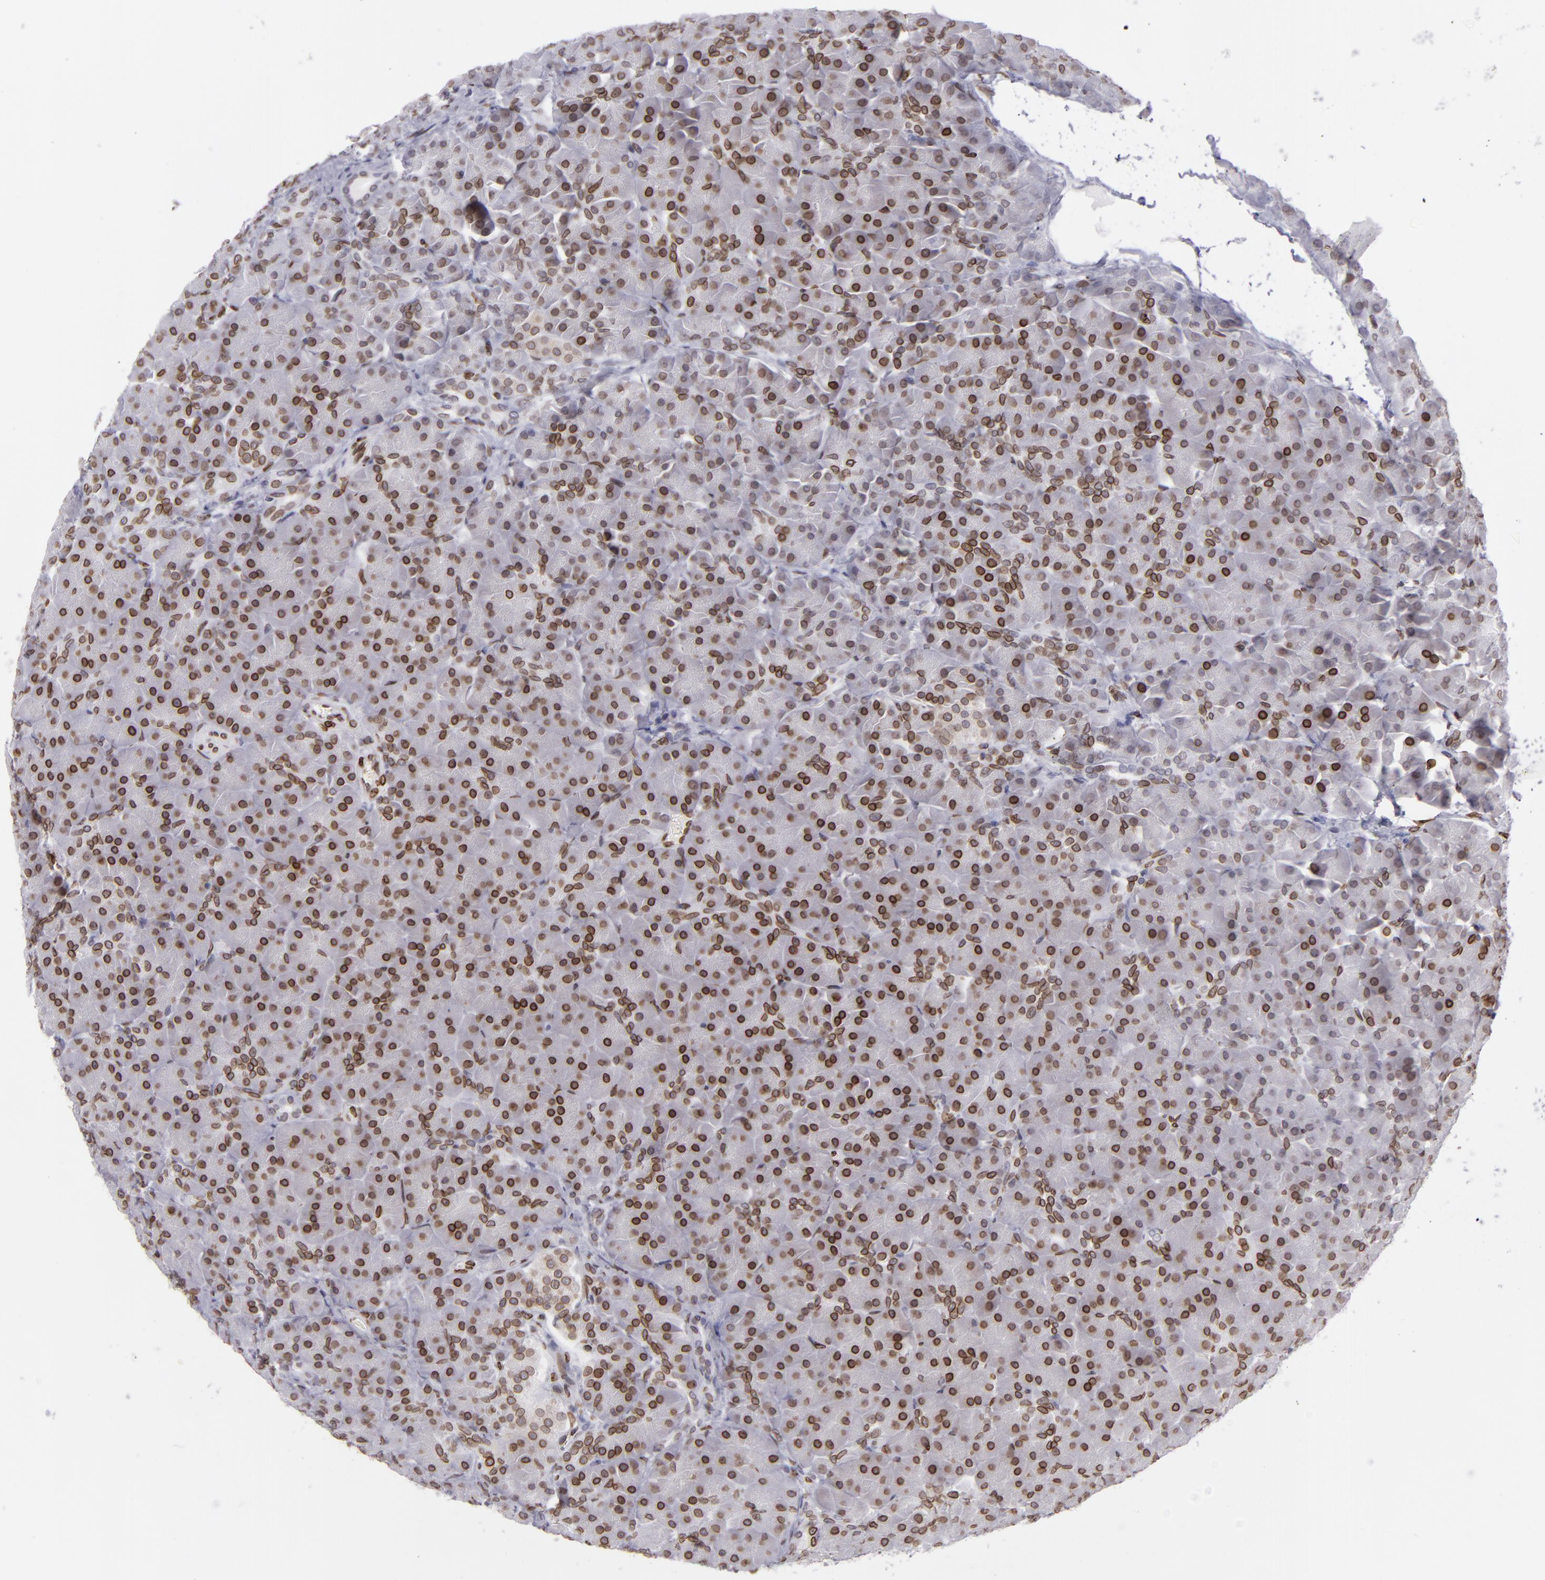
{"staining": {"intensity": "strong", "quantity": ">75%", "location": "nuclear"}, "tissue": "pancreas", "cell_type": "Exocrine glandular cells", "image_type": "normal", "snomed": [{"axis": "morphology", "description": "Normal tissue, NOS"}, {"axis": "topography", "description": "Pancreas"}], "caption": "Strong nuclear staining for a protein is present in approximately >75% of exocrine glandular cells of benign pancreas using IHC.", "gene": "EMD", "patient": {"sex": "male", "age": 66}}